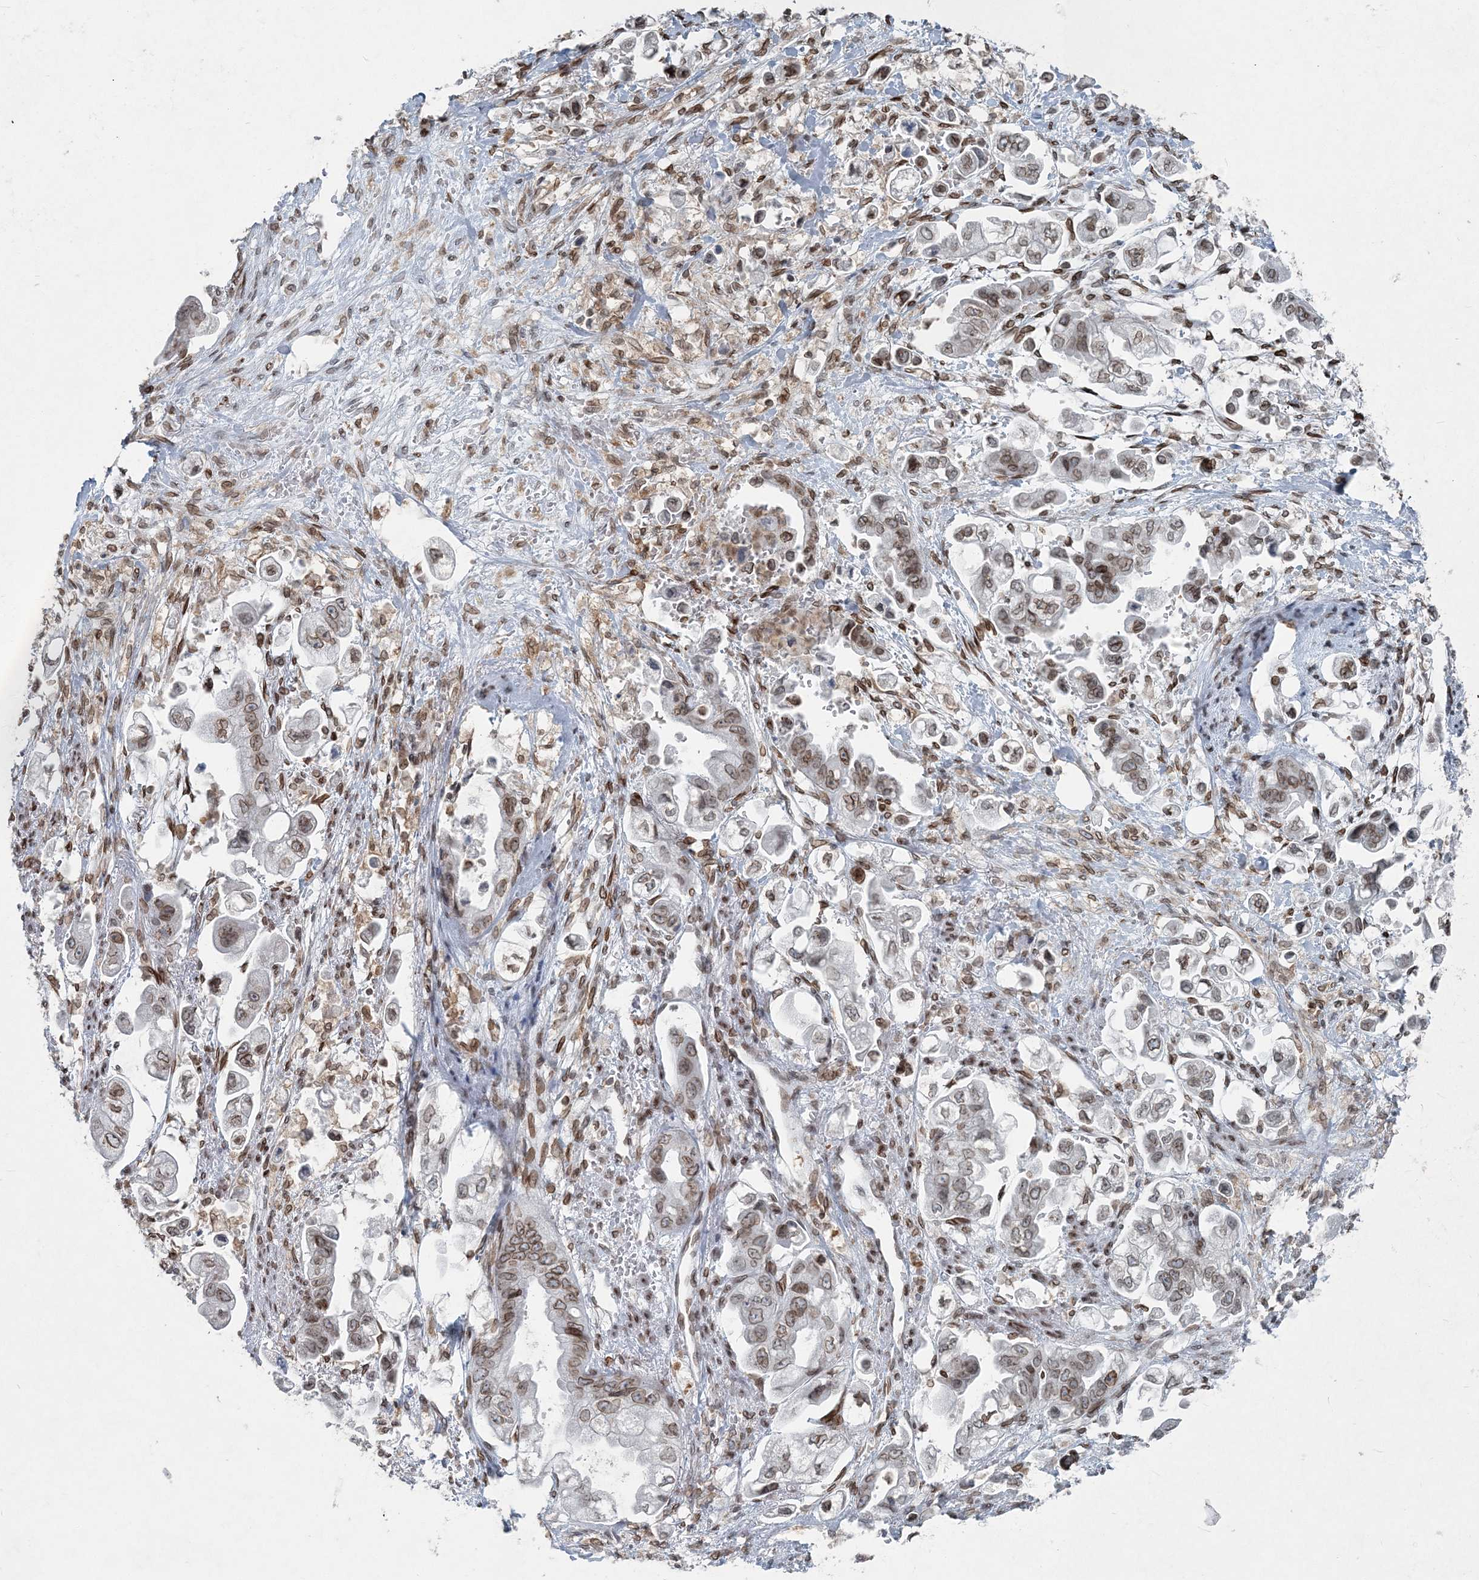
{"staining": {"intensity": "moderate", "quantity": ">75%", "location": "cytoplasmic/membranous,nuclear"}, "tissue": "stomach cancer", "cell_type": "Tumor cells", "image_type": "cancer", "snomed": [{"axis": "morphology", "description": "Adenocarcinoma, NOS"}, {"axis": "topography", "description": "Stomach"}], "caption": "A histopathology image showing moderate cytoplasmic/membranous and nuclear expression in about >75% of tumor cells in stomach adenocarcinoma, as visualized by brown immunohistochemical staining.", "gene": "GJD4", "patient": {"sex": "male", "age": 62}}